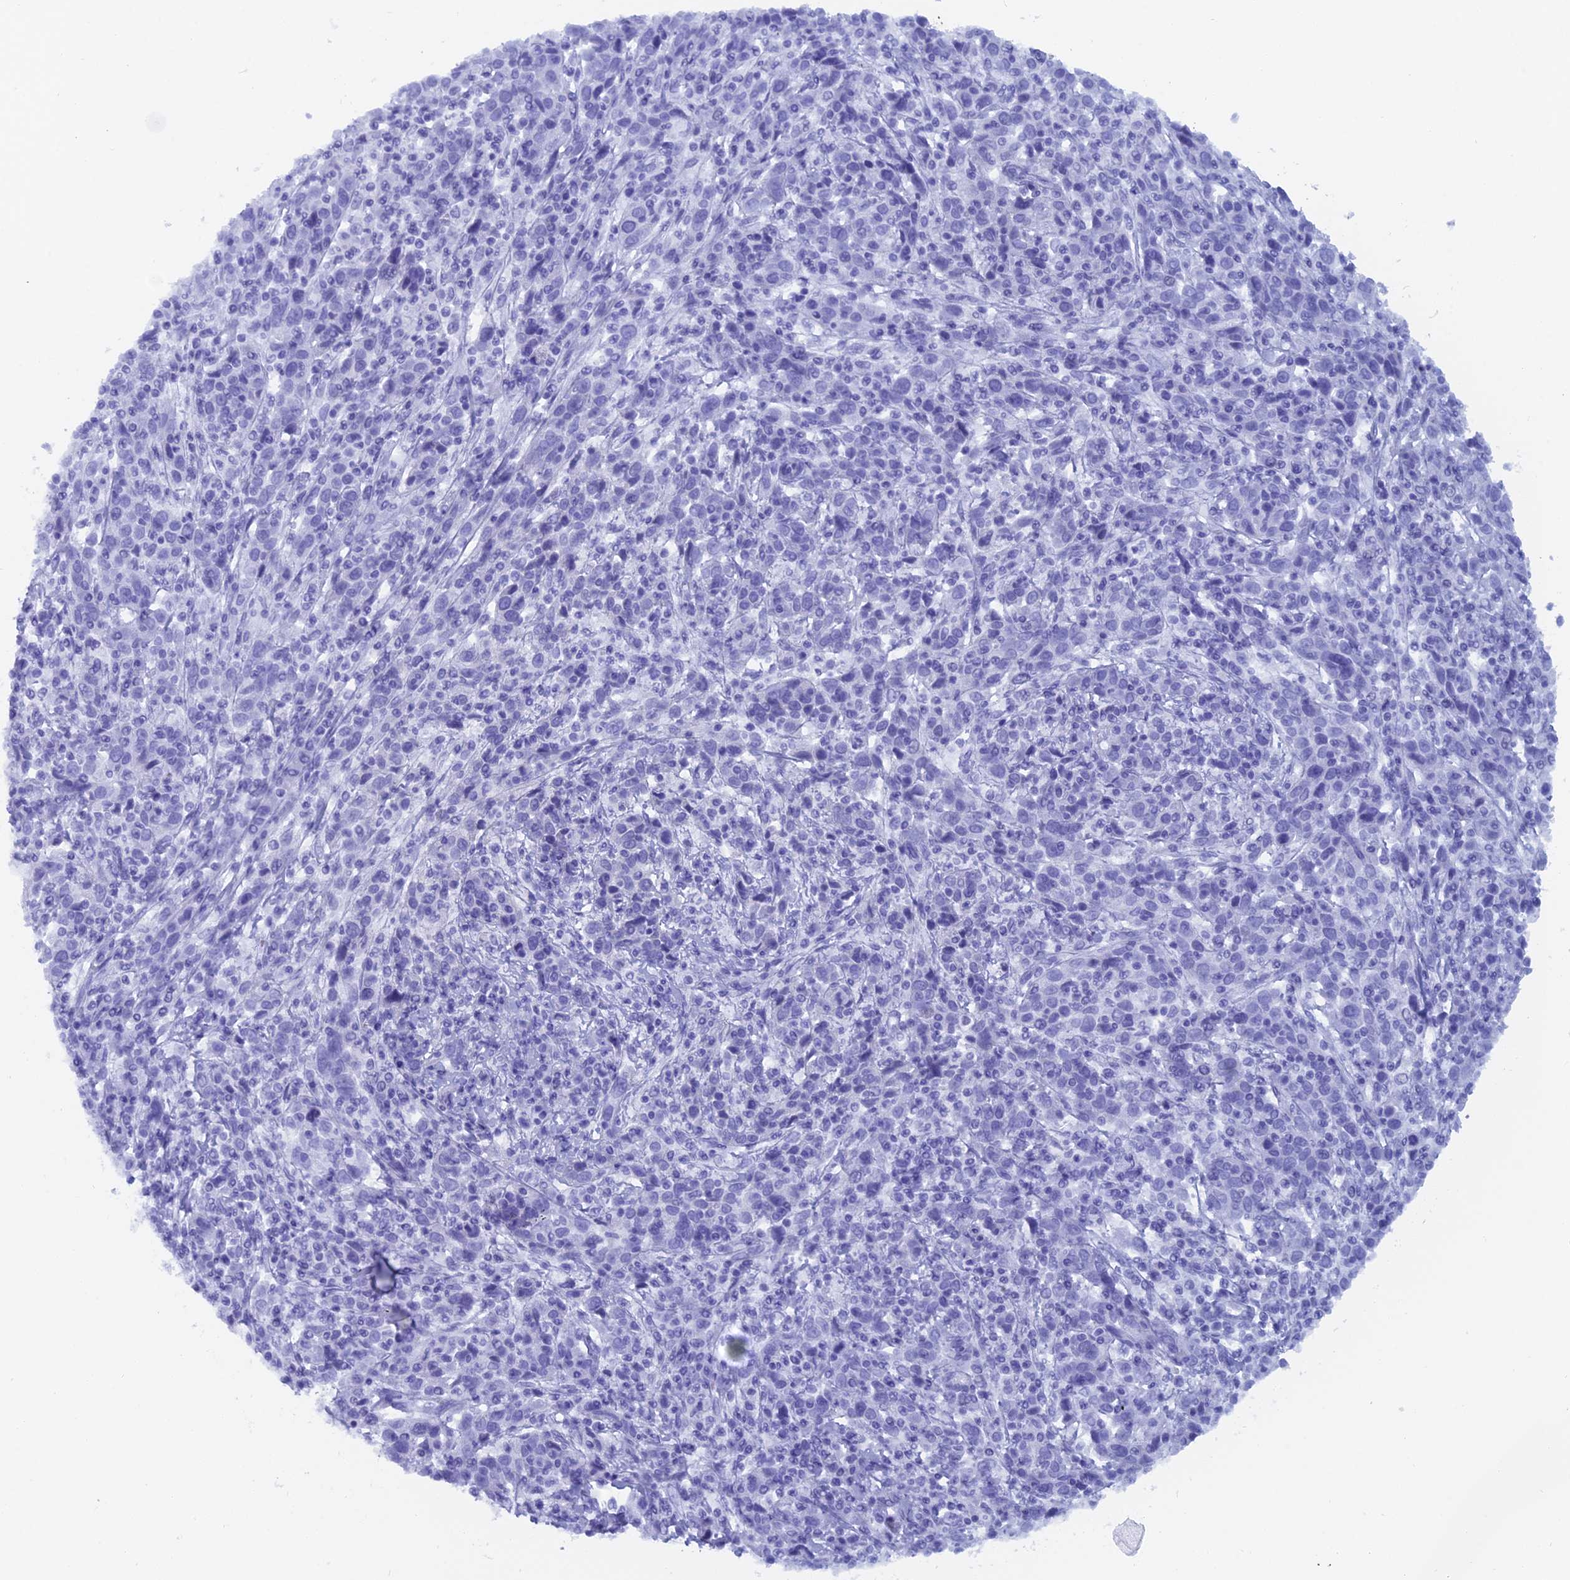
{"staining": {"intensity": "negative", "quantity": "none", "location": "none"}, "tissue": "cervical cancer", "cell_type": "Tumor cells", "image_type": "cancer", "snomed": [{"axis": "morphology", "description": "Squamous cell carcinoma, NOS"}, {"axis": "topography", "description": "Cervix"}], "caption": "This histopathology image is of cervical squamous cell carcinoma stained with IHC to label a protein in brown with the nuclei are counter-stained blue. There is no expression in tumor cells. Nuclei are stained in blue.", "gene": "CAPS", "patient": {"sex": "female", "age": 46}}